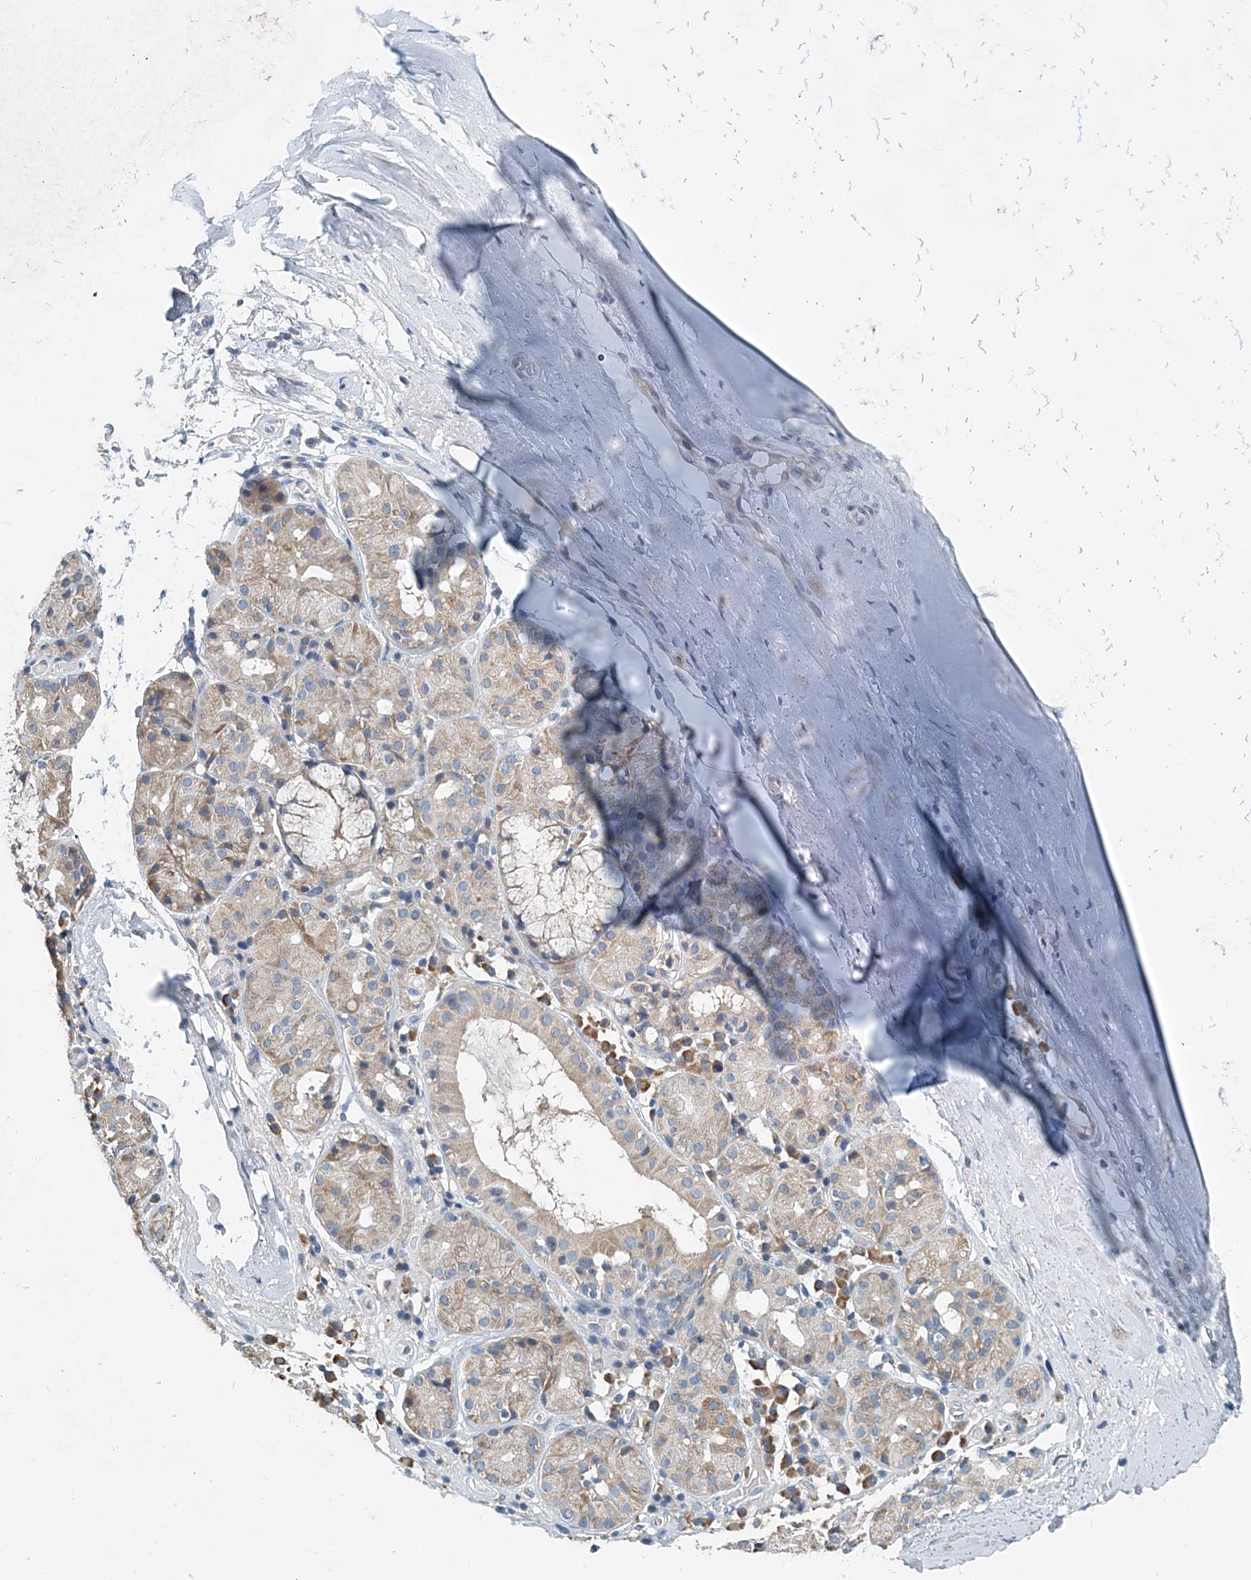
{"staining": {"intensity": "negative", "quantity": "none", "location": "none"}, "tissue": "adipose tissue", "cell_type": "Adipocytes", "image_type": "normal", "snomed": [{"axis": "morphology", "description": "Normal tissue, NOS"}, {"axis": "morphology", "description": "Basal cell carcinoma"}, {"axis": "topography", "description": "Cartilage tissue"}, {"axis": "topography", "description": "Nasopharynx"}, {"axis": "topography", "description": "Oral tissue"}], "caption": "Protein analysis of normal adipose tissue displays no significant positivity in adipocytes. The staining was performed using DAB to visualize the protein expression in brown, while the nuclei were stained in blue with hematoxylin (Magnification: 20x).", "gene": "EEF1A2", "patient": {"sex": "female", "age": 77}}